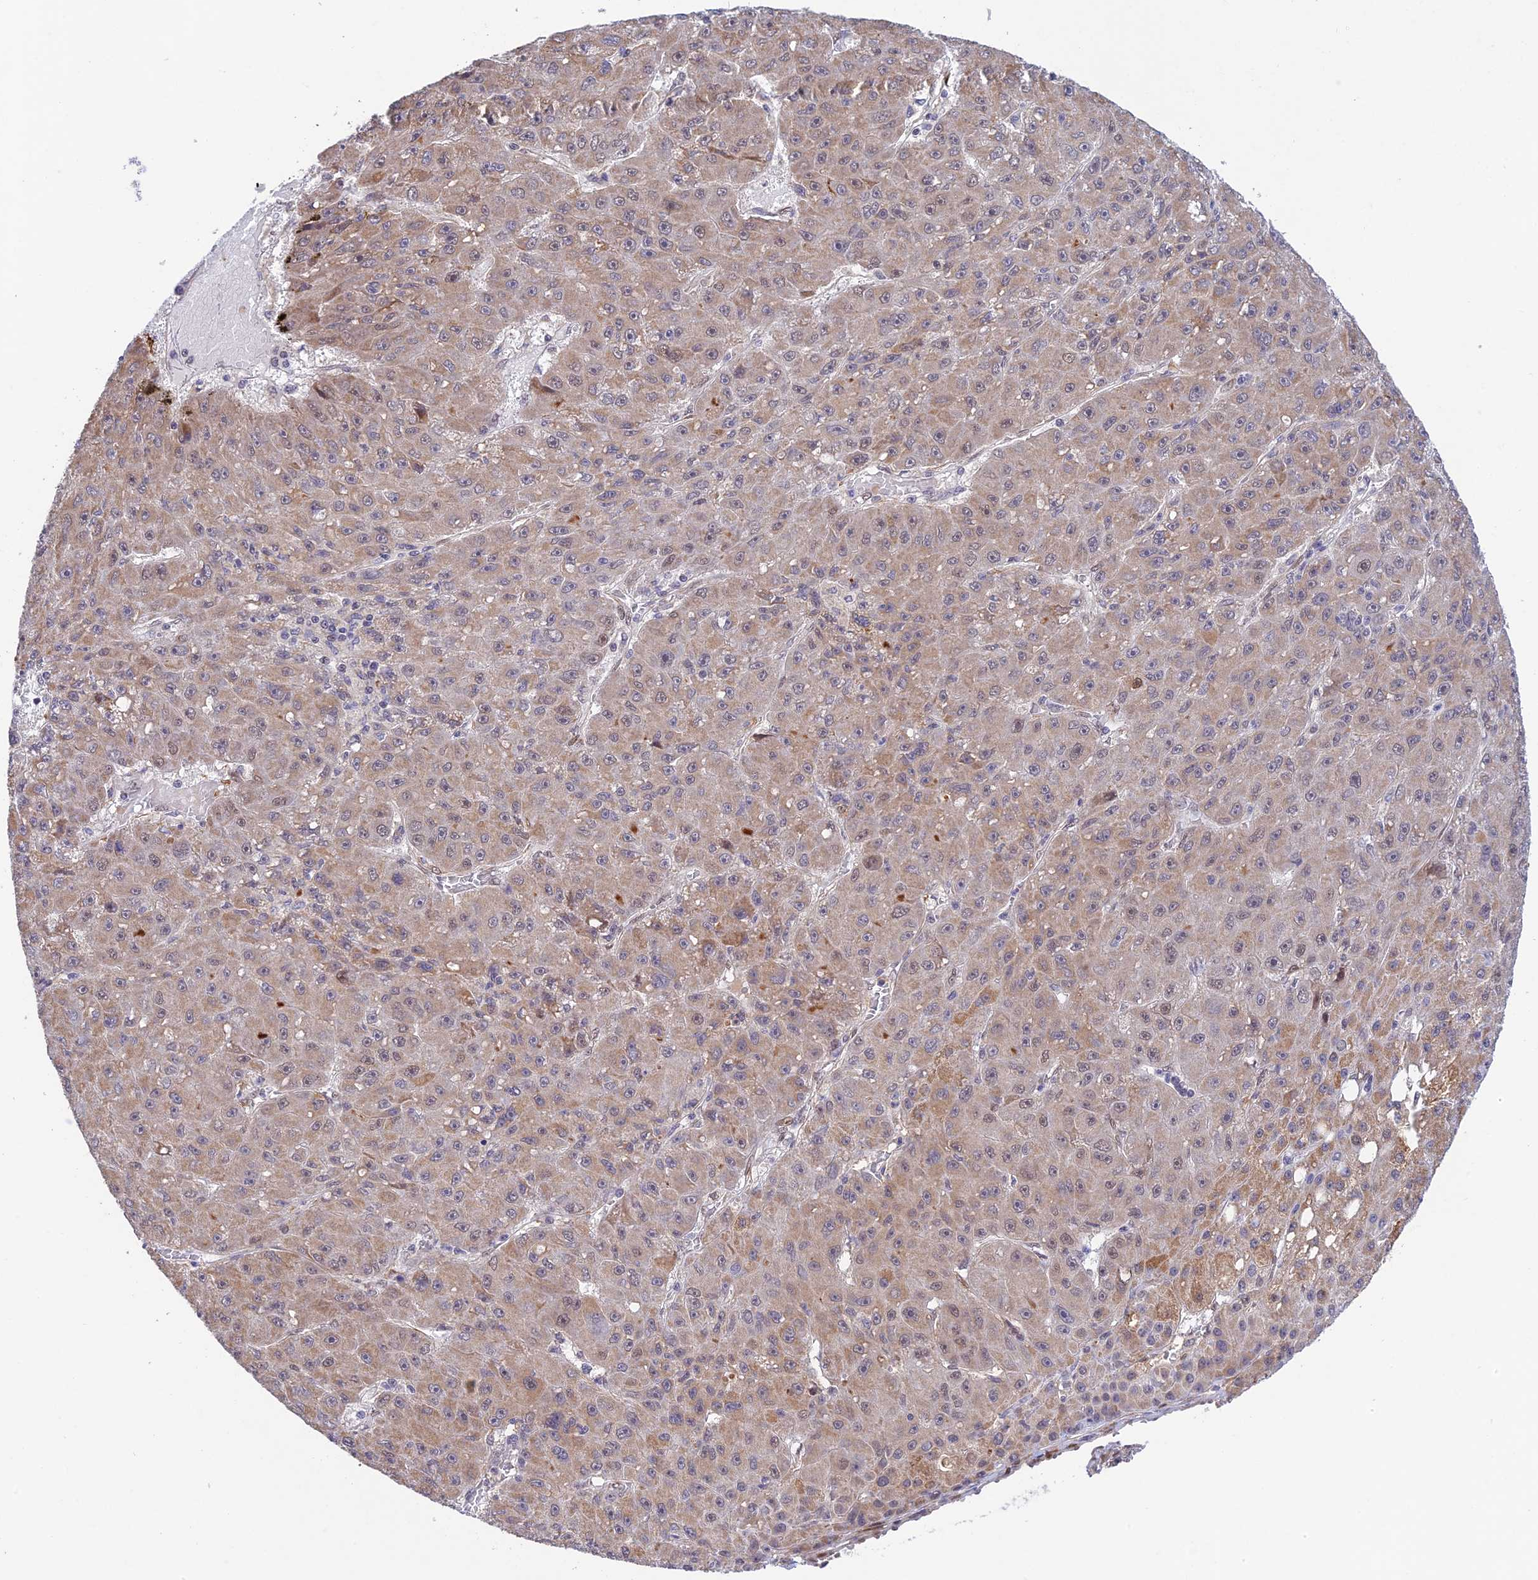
{"staining": {"intensity": "weak", "quantity": "25%-75%", "location": "cytoplasmic/membranous"}, "tissue": "liver cancer", "cell_type": "Tumor cells", "image_type": "cancer", "snomed": [{"axis": "morphology", "description": "Carcinoma, Hepatocellular, NOS"}, {"axis": "topography", "description": "Liver"}], "caption": "This photomicrograph exhibits liver hepatocellular carcinoma stained with IHC to label a protein in brown. The cytoplasmic/membranous of tumor cells show weak positivity for the protein. Nuclei are counter-stained blue.", "gene": "WDR55", "patient": {"sex": "male", "age": 67}}